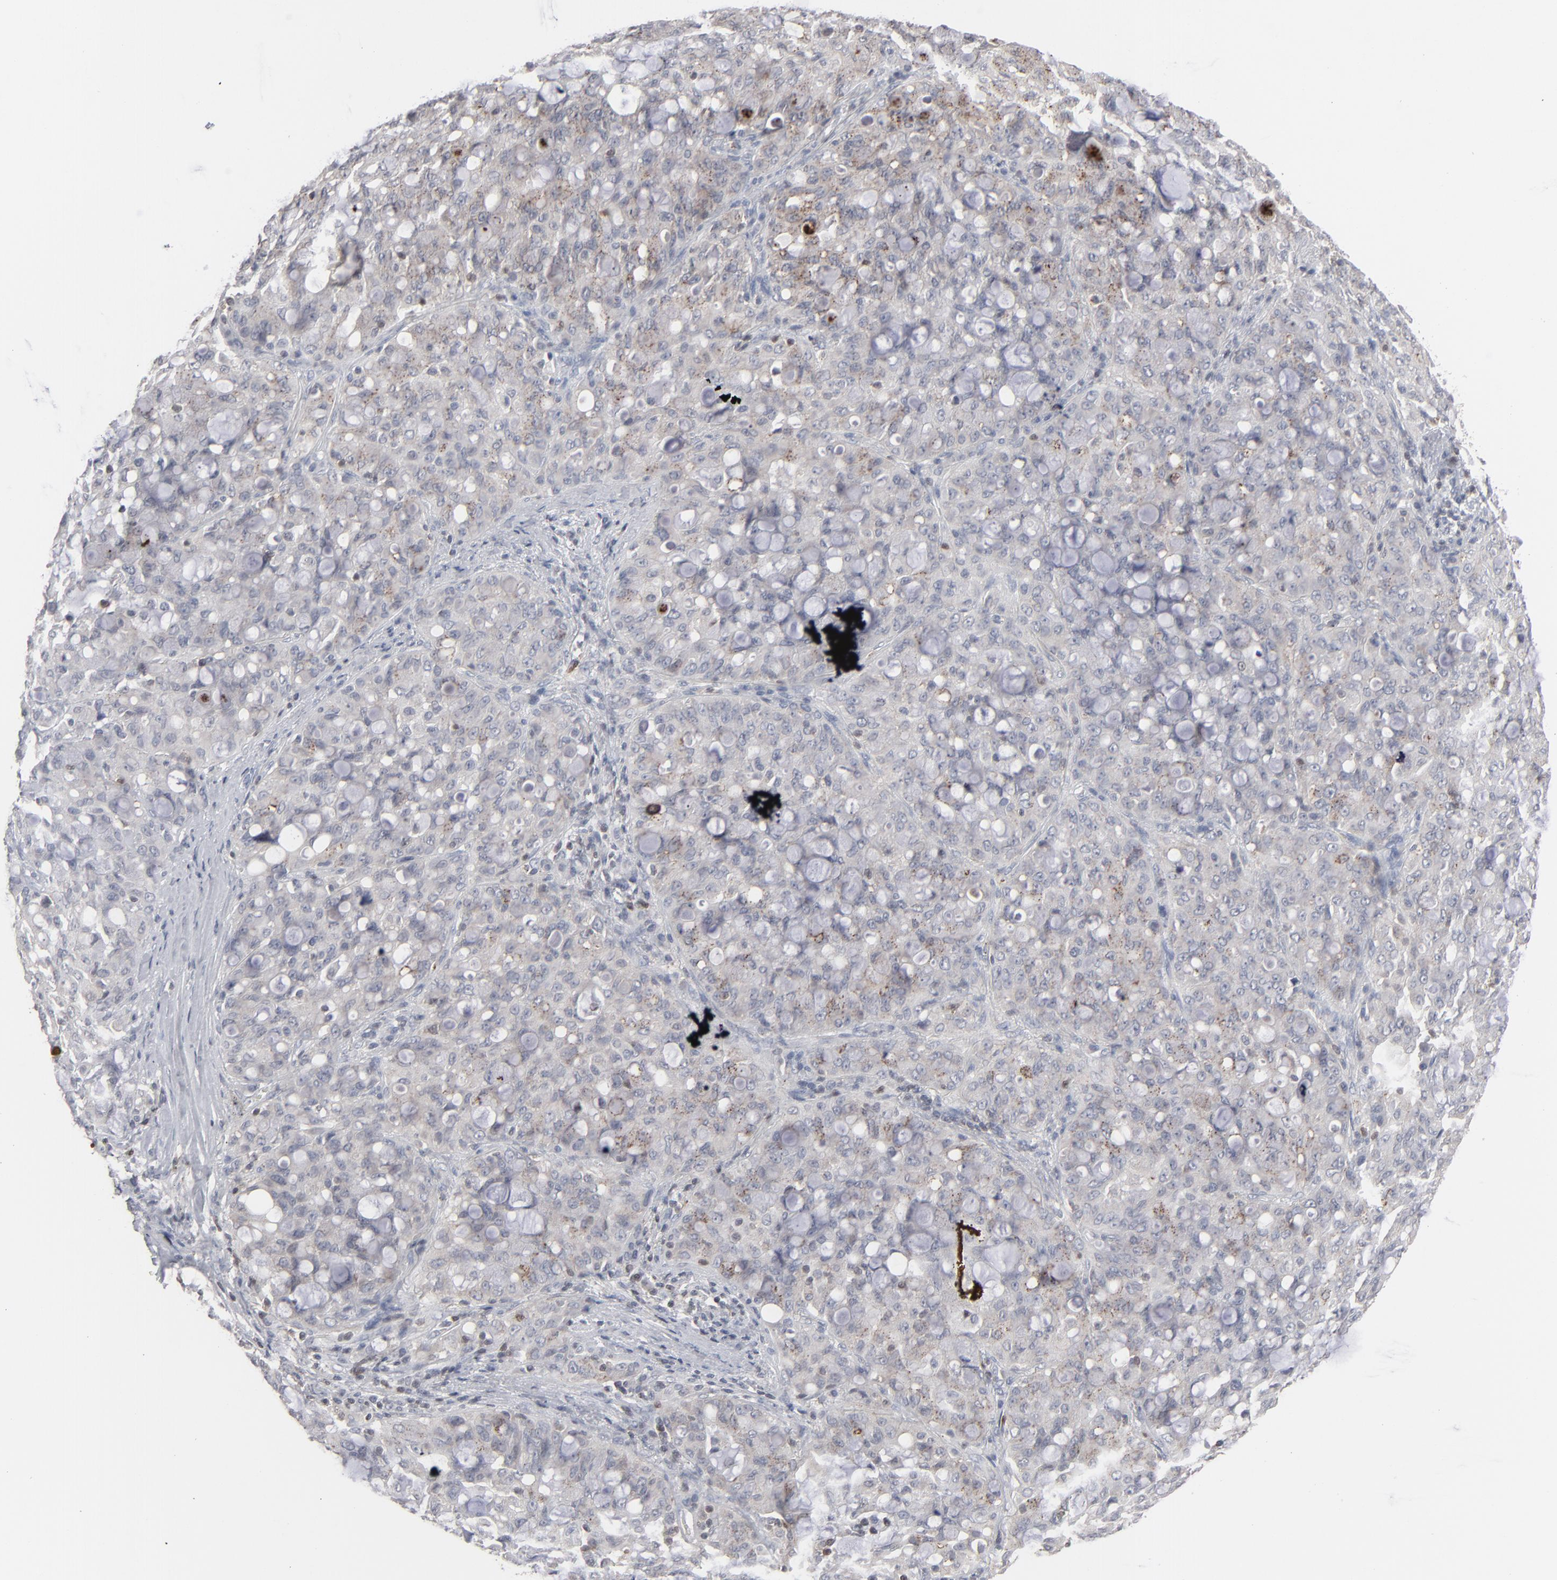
{"staining": {"intensity": "weak", "quantity": ">75%", "location": "cytoplasmic/membranous"}, "tissue": "lung cancer", "cell_type": "Tumor cells", "image_type": "cancer", "snomed": [{"axis": "morphology", "description": "Adenocarcinoma, NOS"}, {"axis": "topography", "description": "Lung"}], "caption": "Immunohistochemical staining of lung cancer shows low levels of weak cytoplasmic/membranous expression in about >75% of tumor cells.", "gene": "STAT4", "patient": {"sex": "female", "age": 44}}